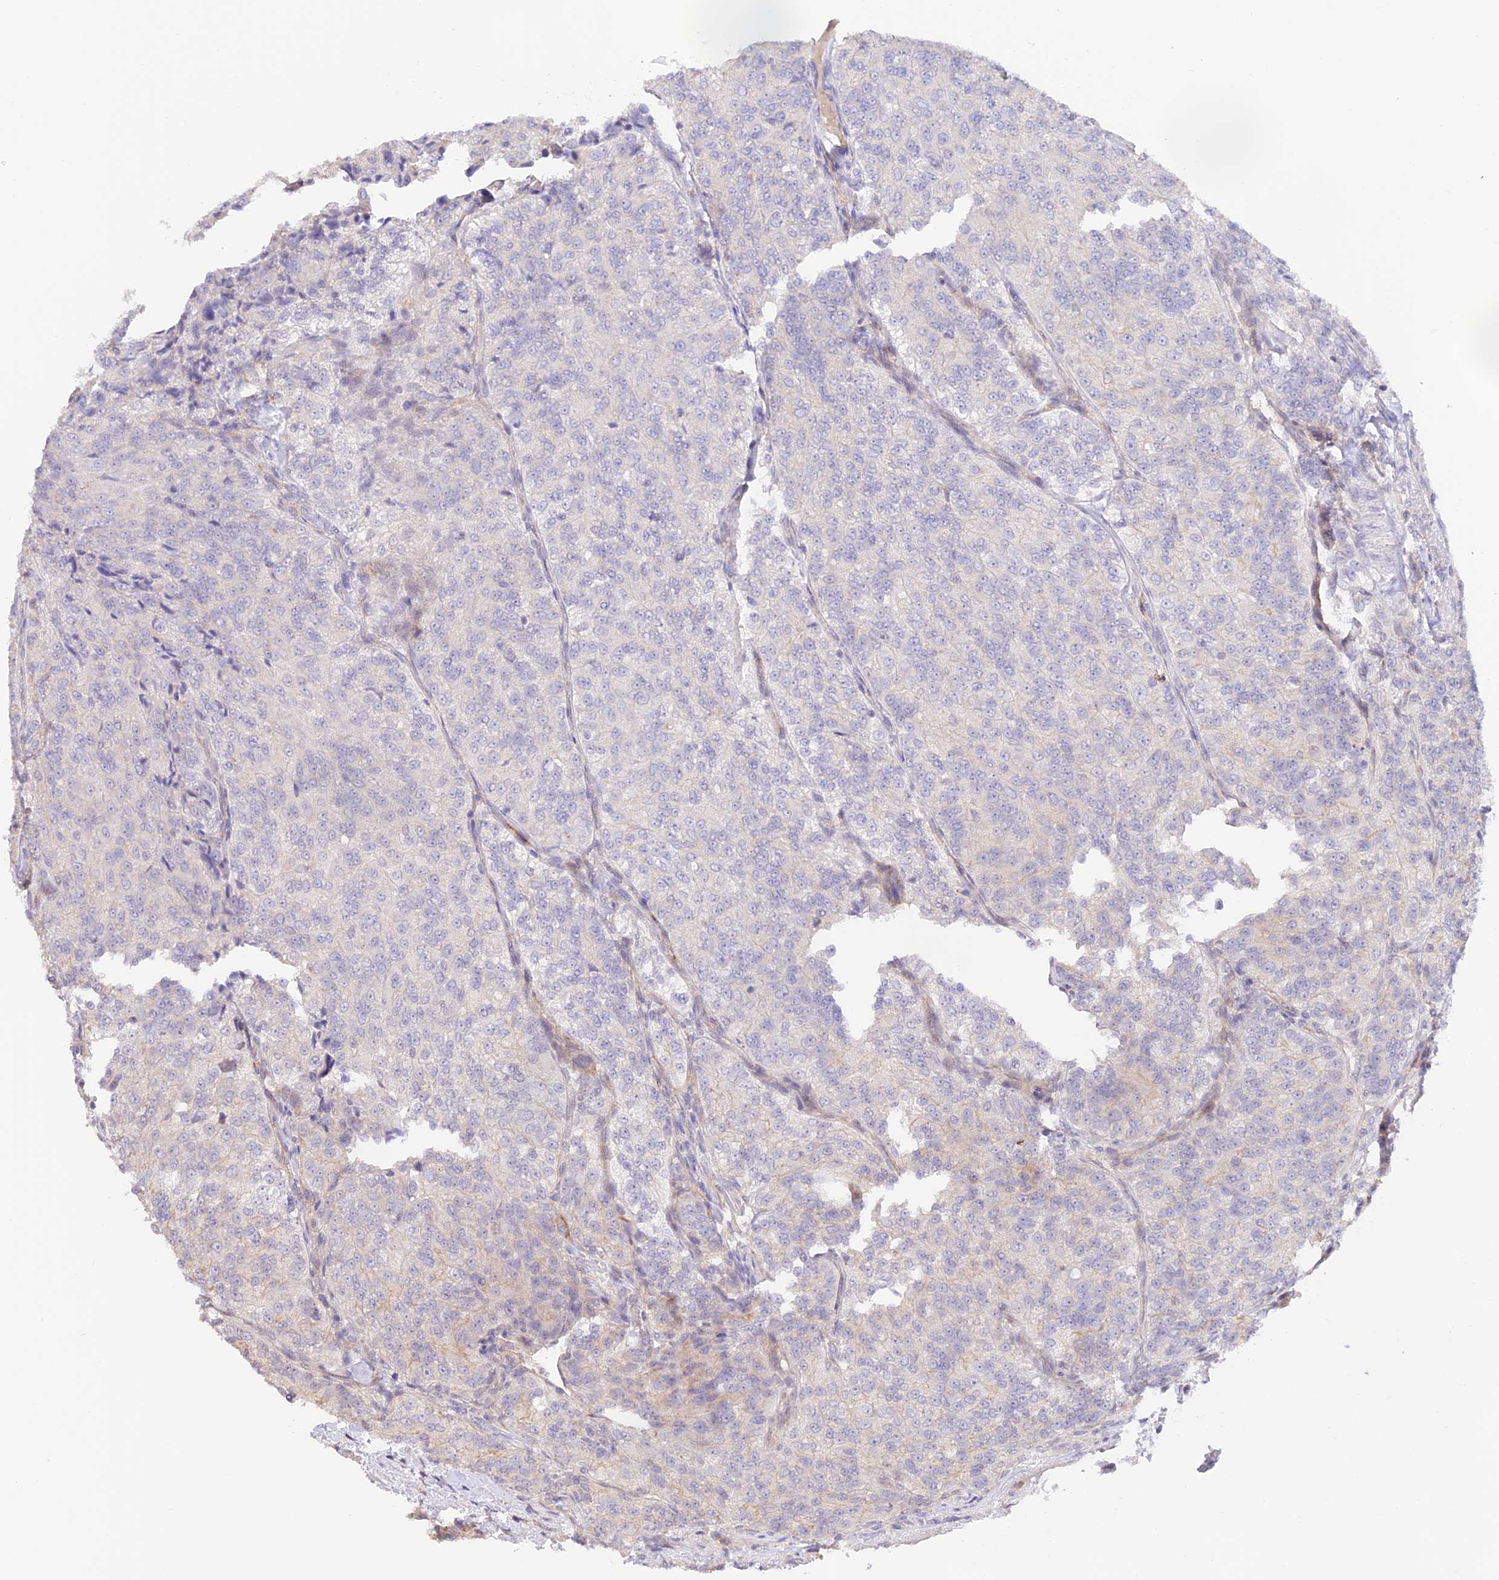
{"staining": {"intensity": "negative", "quantity": "none", "location": "none"}, "tissue": "renal cancer", "cell_type": "Tumor cells", "image_type": "cancer", "snomed": [{"axis": "morphology", "description": "Adenocarcinoma, NOS"}, {"axis": "topography", "description": "Kidney"}], "caption": "This is an immunohistochemistry (IHC) histopathology image of renal adenocarcinoma. There is no expression in tumor cells.", "gene": "CAMSAP3", "patient": {"sex": "female", "age": 63}}